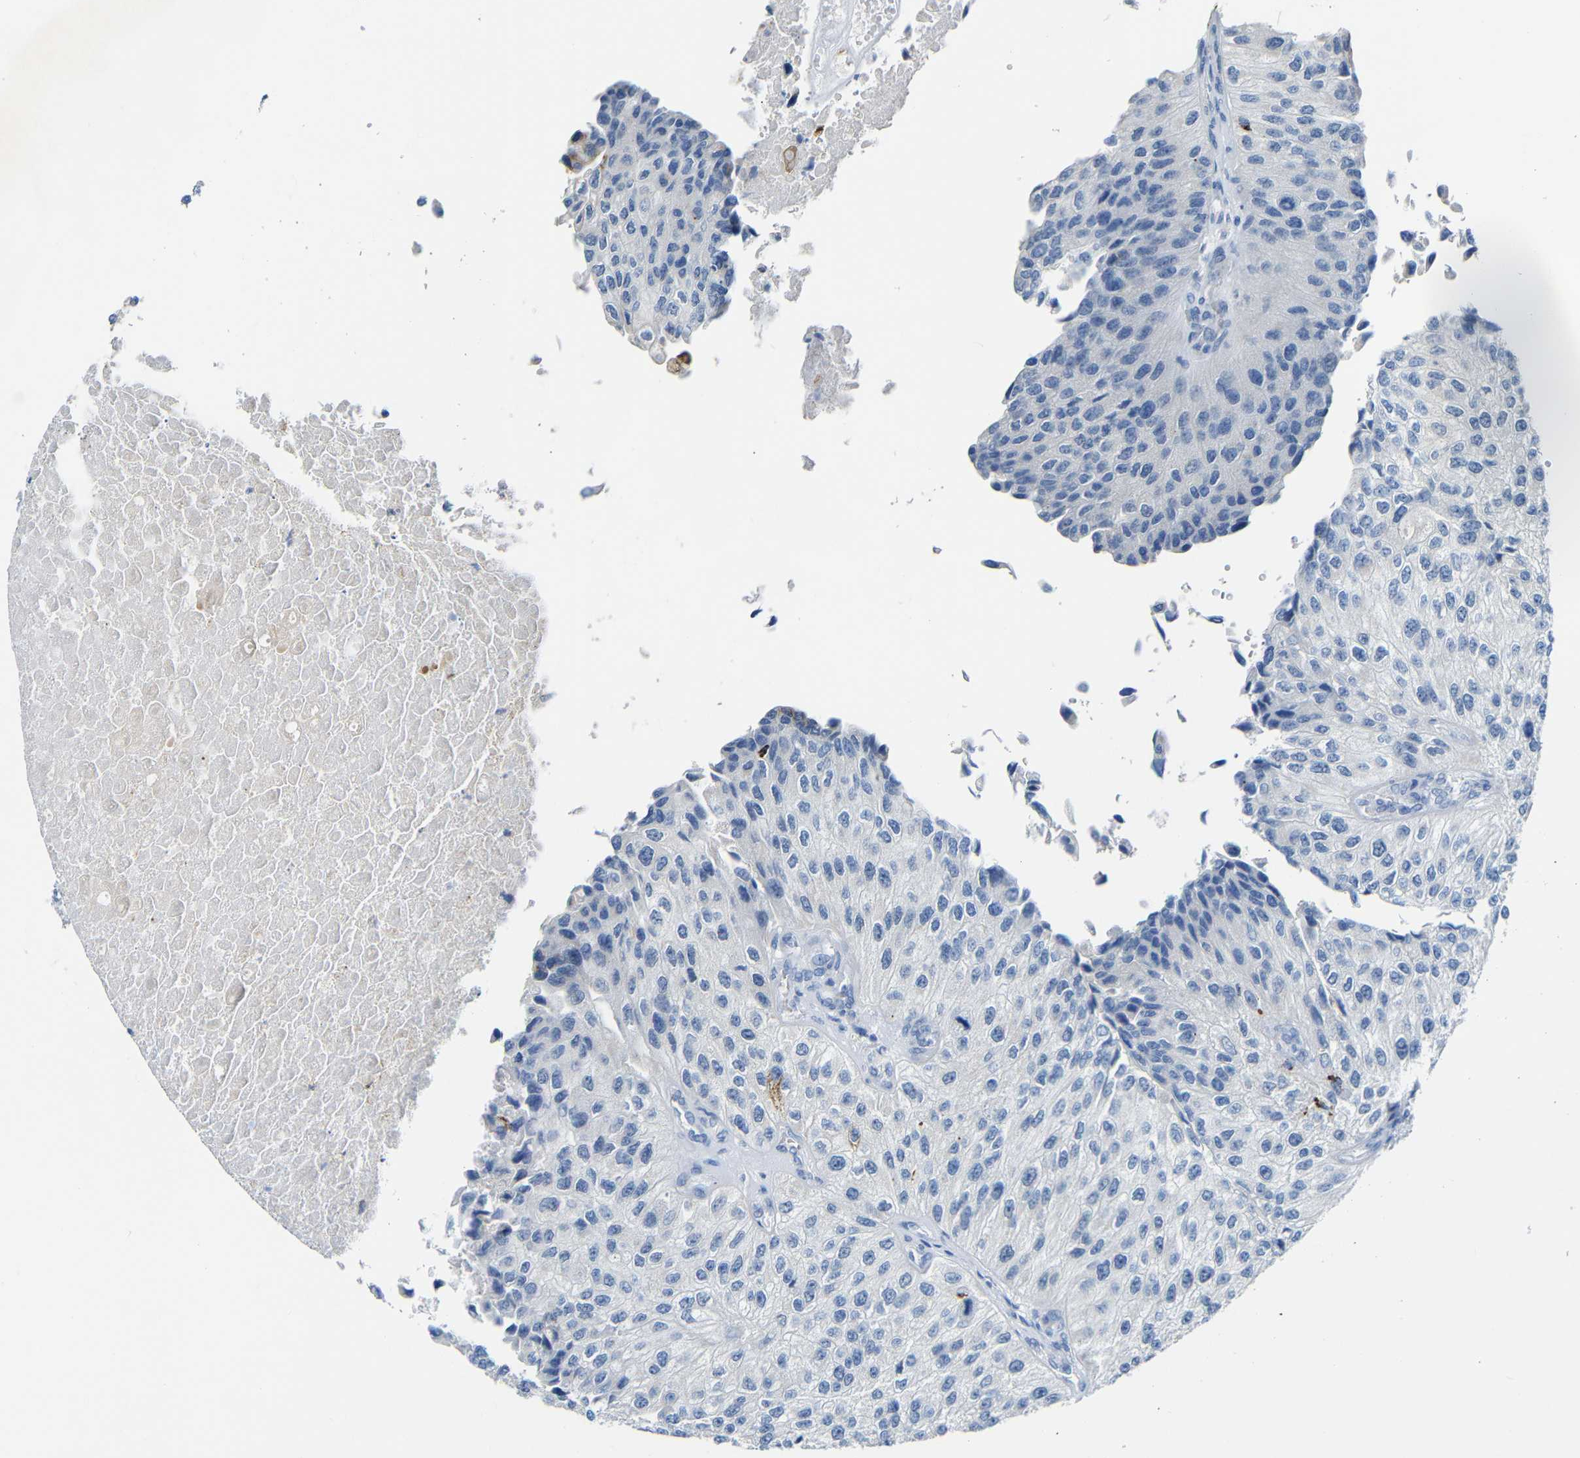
{"staining": {"intensity": "negative", "quantity": "none", "location": "none"}, "tissue": "urothelial cancer", "cell_type": "Tumor cells", "image_type": "cancer", "snomed": [{"axis": "morphology", "description": "Urothelial carcinoma, High grade"}, {"axis": "topography", "description": "Kidney"}, {"axis": "topography", "description": "Urinary bladder"}], "caption": "The micrograph demonstrates no significant expression in tumor cells of urothelial carcinoma (high-grade).", "gene": "C15orf48", "patient": {"sex": "male", "age": 77}}